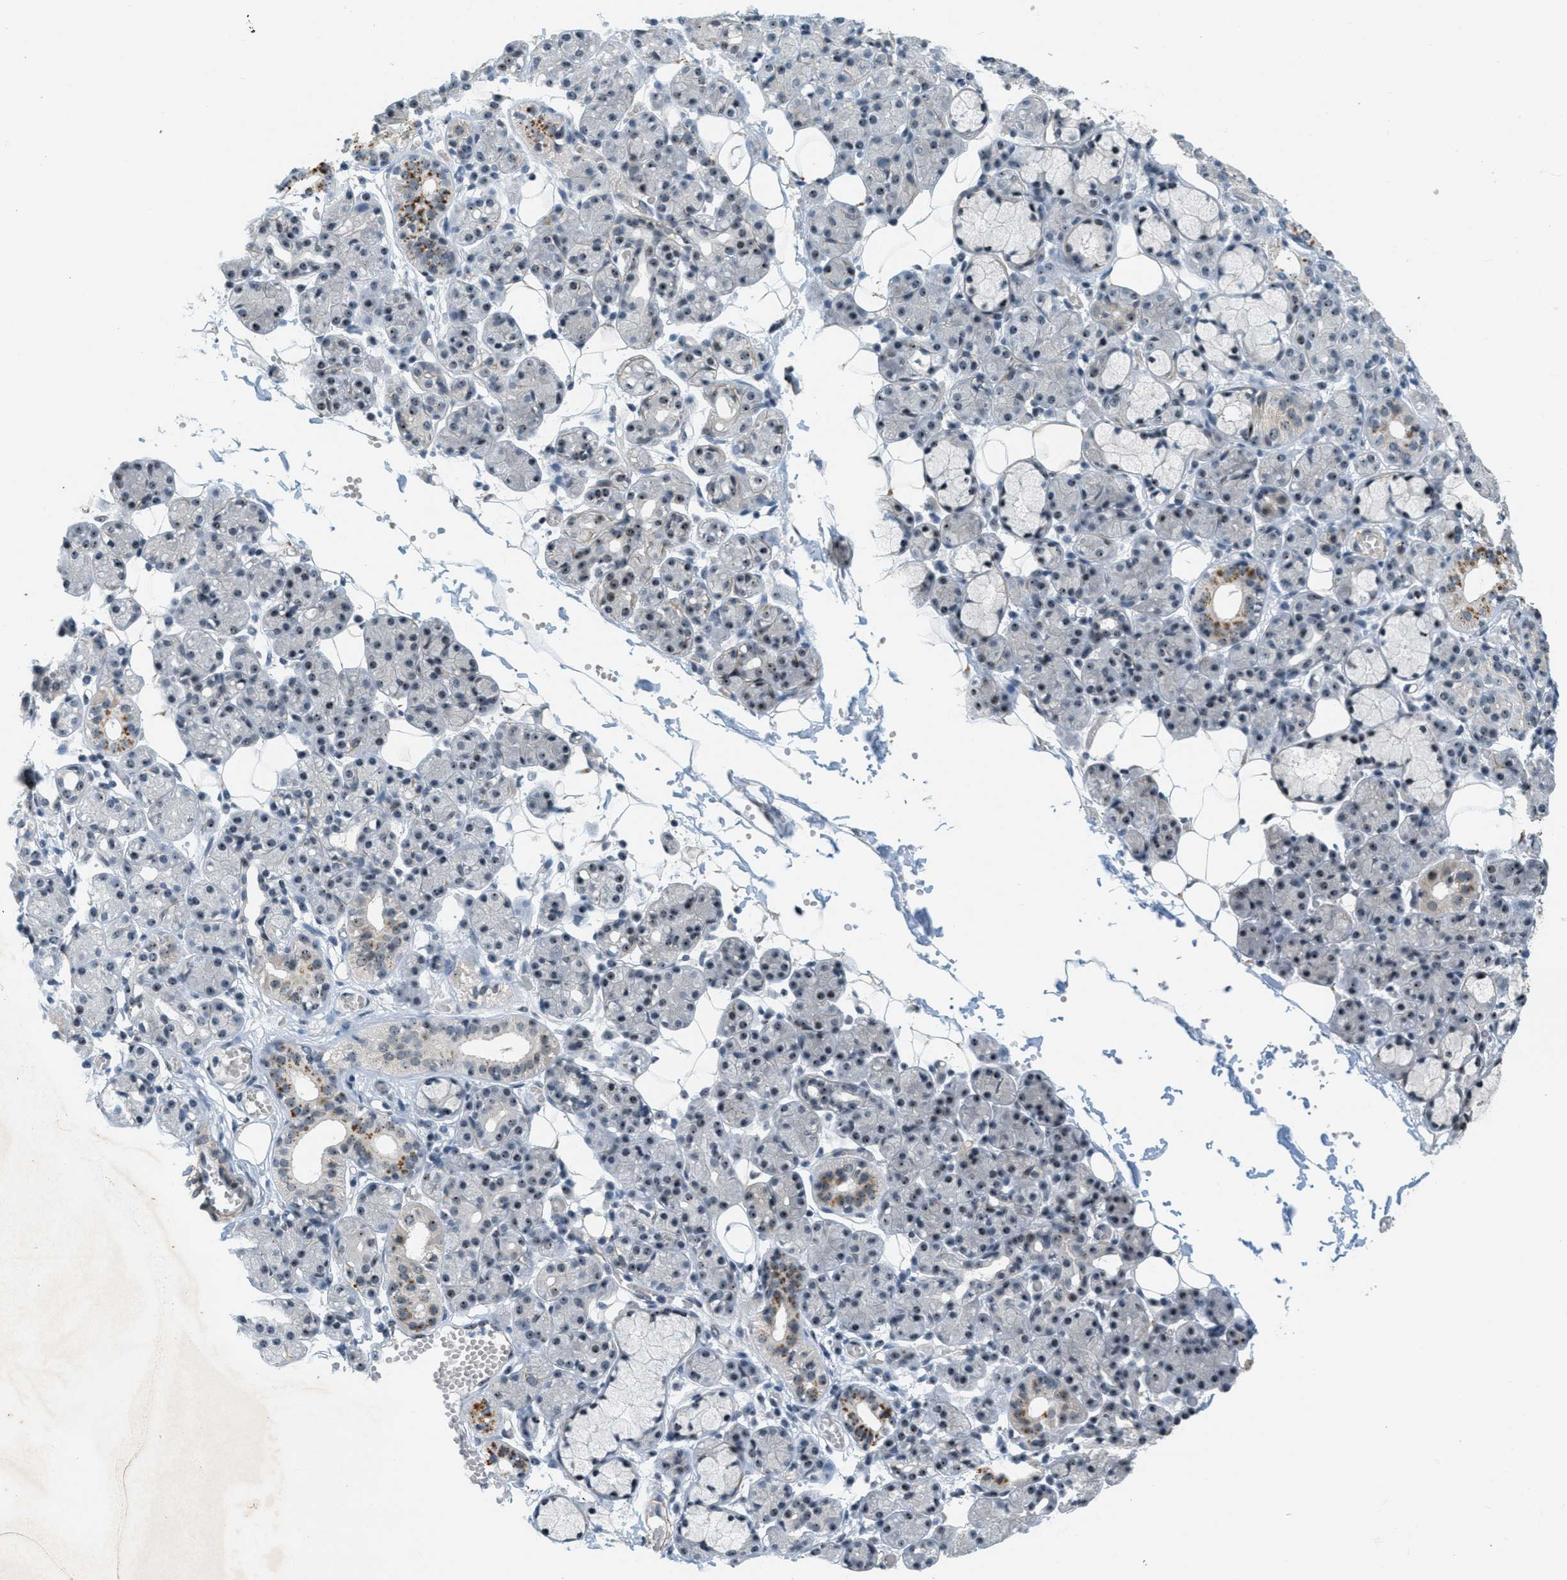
{"staining": {"intensity": "moderate", "quantity": "<25%", "location": "cytoplasmic/membranous"}, "tissue": "salivary gland", "cell_type": "Glandular cells", "image_type": "normal", "snomed": [{"axis": "morphology", "description": "Normal tissue, NOS"}, {"axis": "topography", "description": "Salivary gland"}], "caption": "Protein staining displays moderate cytoplasmic/membranous positivity in approximately <25% of glandular cells in benign salivary gland.", "gene": "DDX47", "patient": {"sex": "male", "age": 63}}